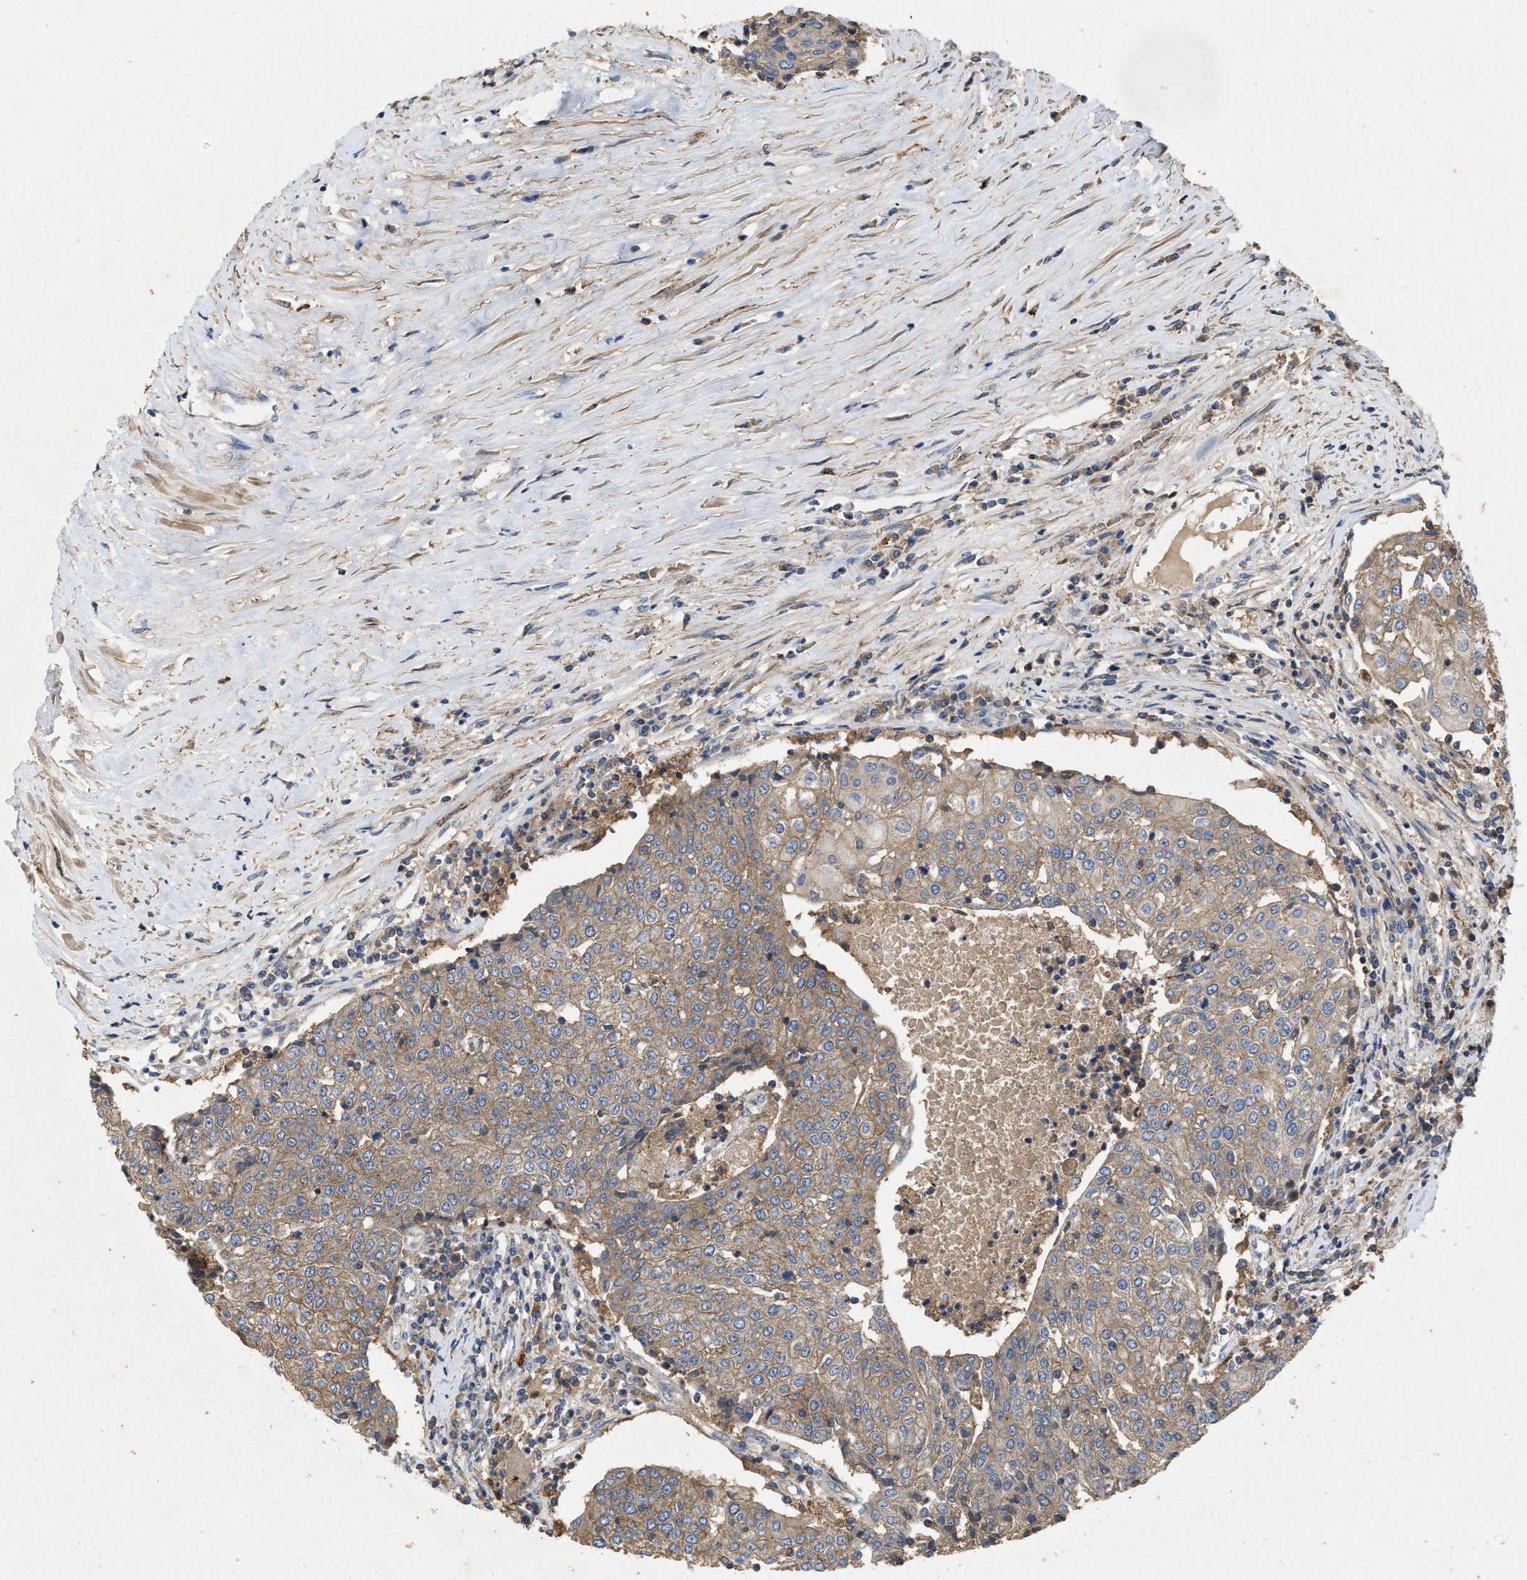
{"staining": {"intensity": "moderate", "quantity": ">75%", "location": "cytoplasmic/membranous"}, "tissue": "urothelial cancer", "cell_type": "Tumor cells", "image_type": "cancer", "snomed": [{"axis": "morphology", "description": "Urothelial carcinoma, High grade"}, {"axis": "topography", "description": "Urinary bladder"}], "caption": "Immunohistochemical staining of urothelial cancer demonstrates moderate cytoplasmic/membranous protein positivity in about >75% of tumor cells. Using DAB (3,3'-diaminobenzidine) (brown) and hematoxylin (blue) stains, captured at high magnification using brightfield microscopy.", "gene": "LPAR2", "patient": {"sex": "female", "age": 85}}